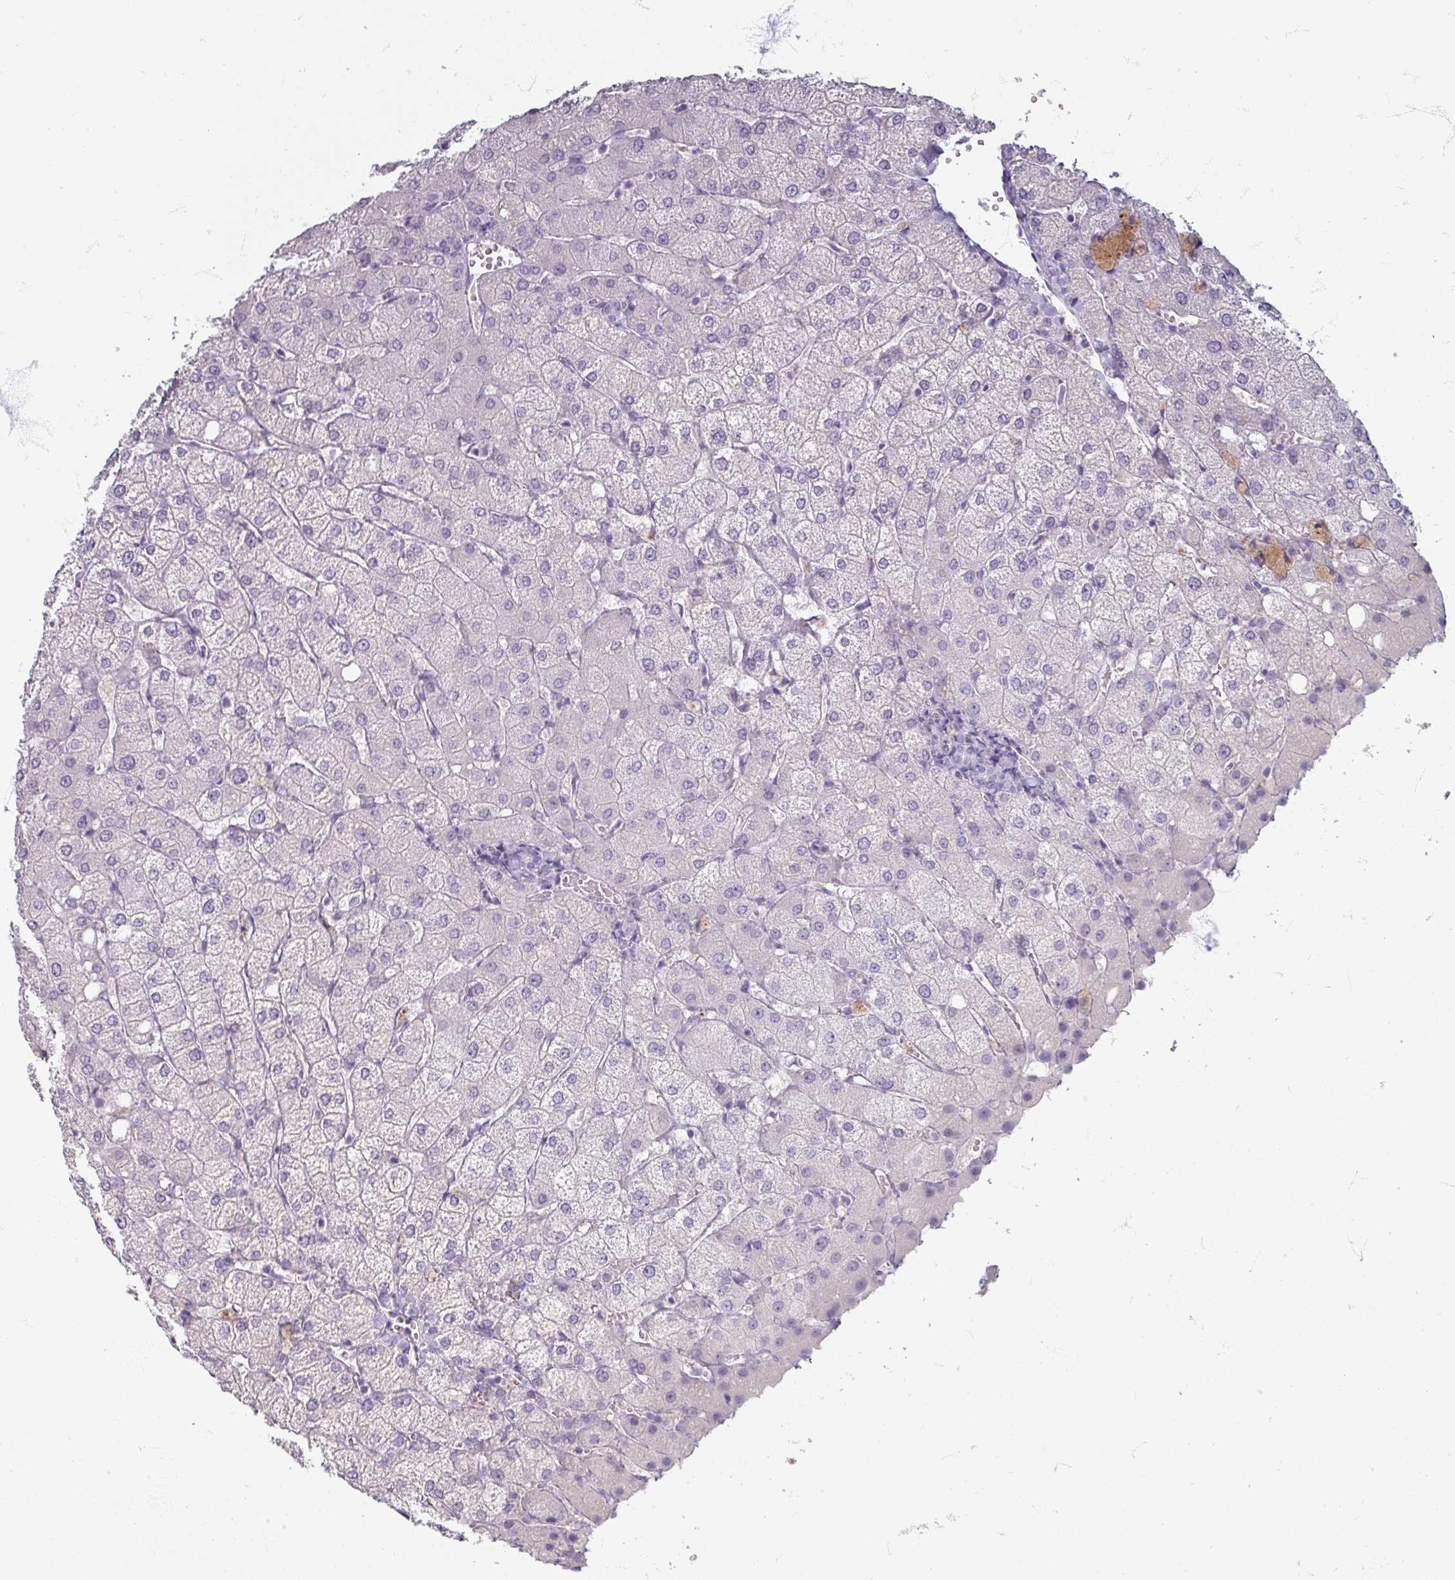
{"staining": {"intensity": "negative", "quantity": "none", "location": "none"}, "tissue": "liver", "cell_type": "Cholangiocytes", "image_type": "normal", "snomed": [{"axis": "morphology", "description": "Normal tissue, NOS"}, {"axis": "topography", "description": "Liver"}], "caption": "Immunohistochemical staining of unremarkable liver reveals no significant positivity in cholangiocytes. (Brightfield microscopy of DAB (3,3'-diaminobenzidine) immunohistochemistry at high magnification).", "gene": "ZNF878", "patient": {"sex": "female", "age": 54}}